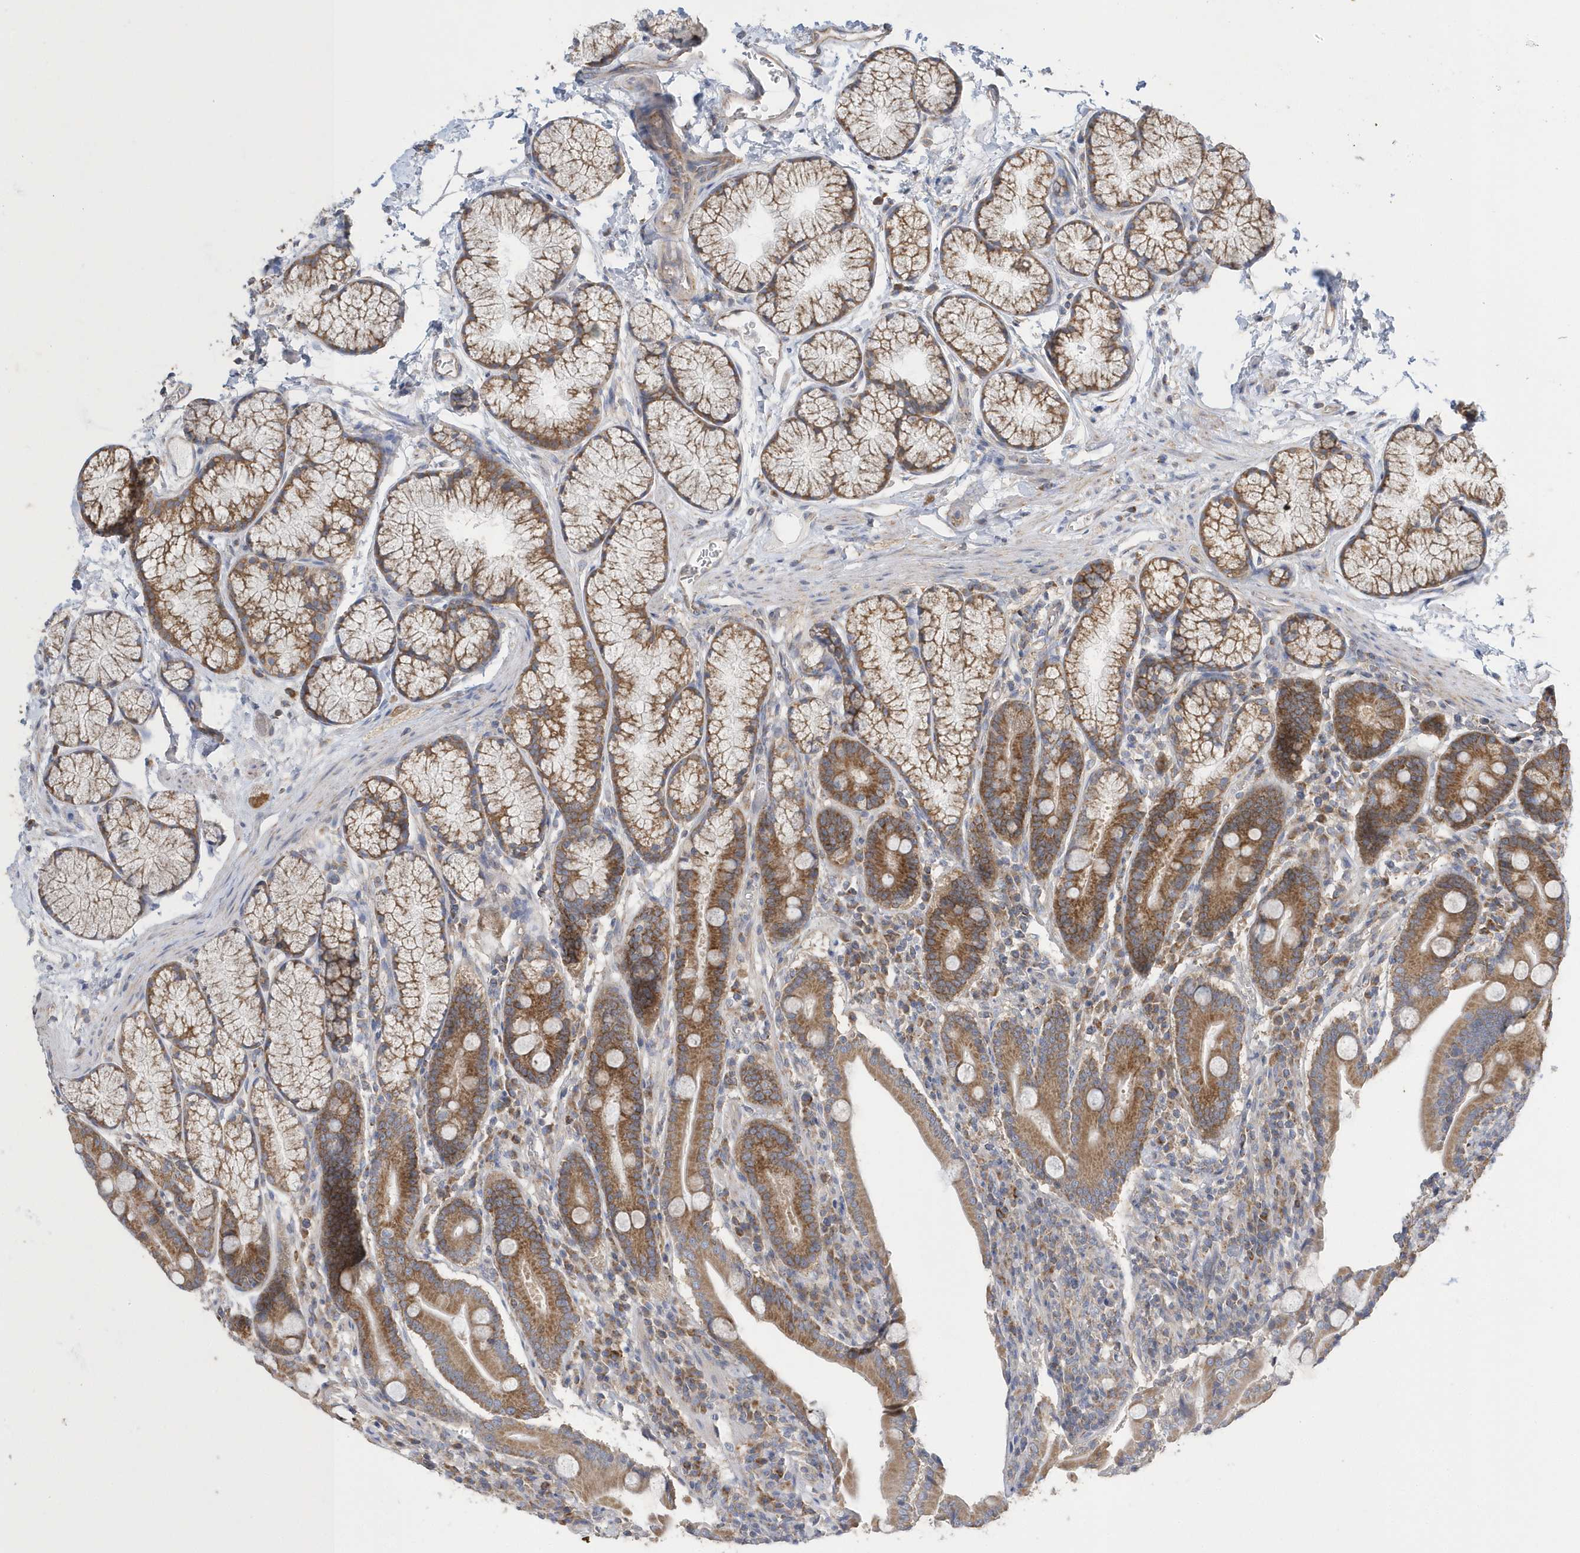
{"staining": {"intensity": "strong", "quantity": ">75%", "location": "cytoplasmic/membranous"}, "tissue": "duodenum", "cell_type": "Glandular cells", "image_type": "normal", "snomed": [{"axis": "morphology", "description": "Normal tissue, NOS"}, {"axis": "topography", "description": "Duodenum"}], "caption": "A brown stain labels strong cytoplasmic/membranous staining of a protein in glandular cells of unremarkable duodenum. (DAB (3,3'-diaminobenzidine) = brown stain, brightfield microscopy at high magnification).", "gene": "SPATA5", "patient": {"sex": "male", "age": 35}}